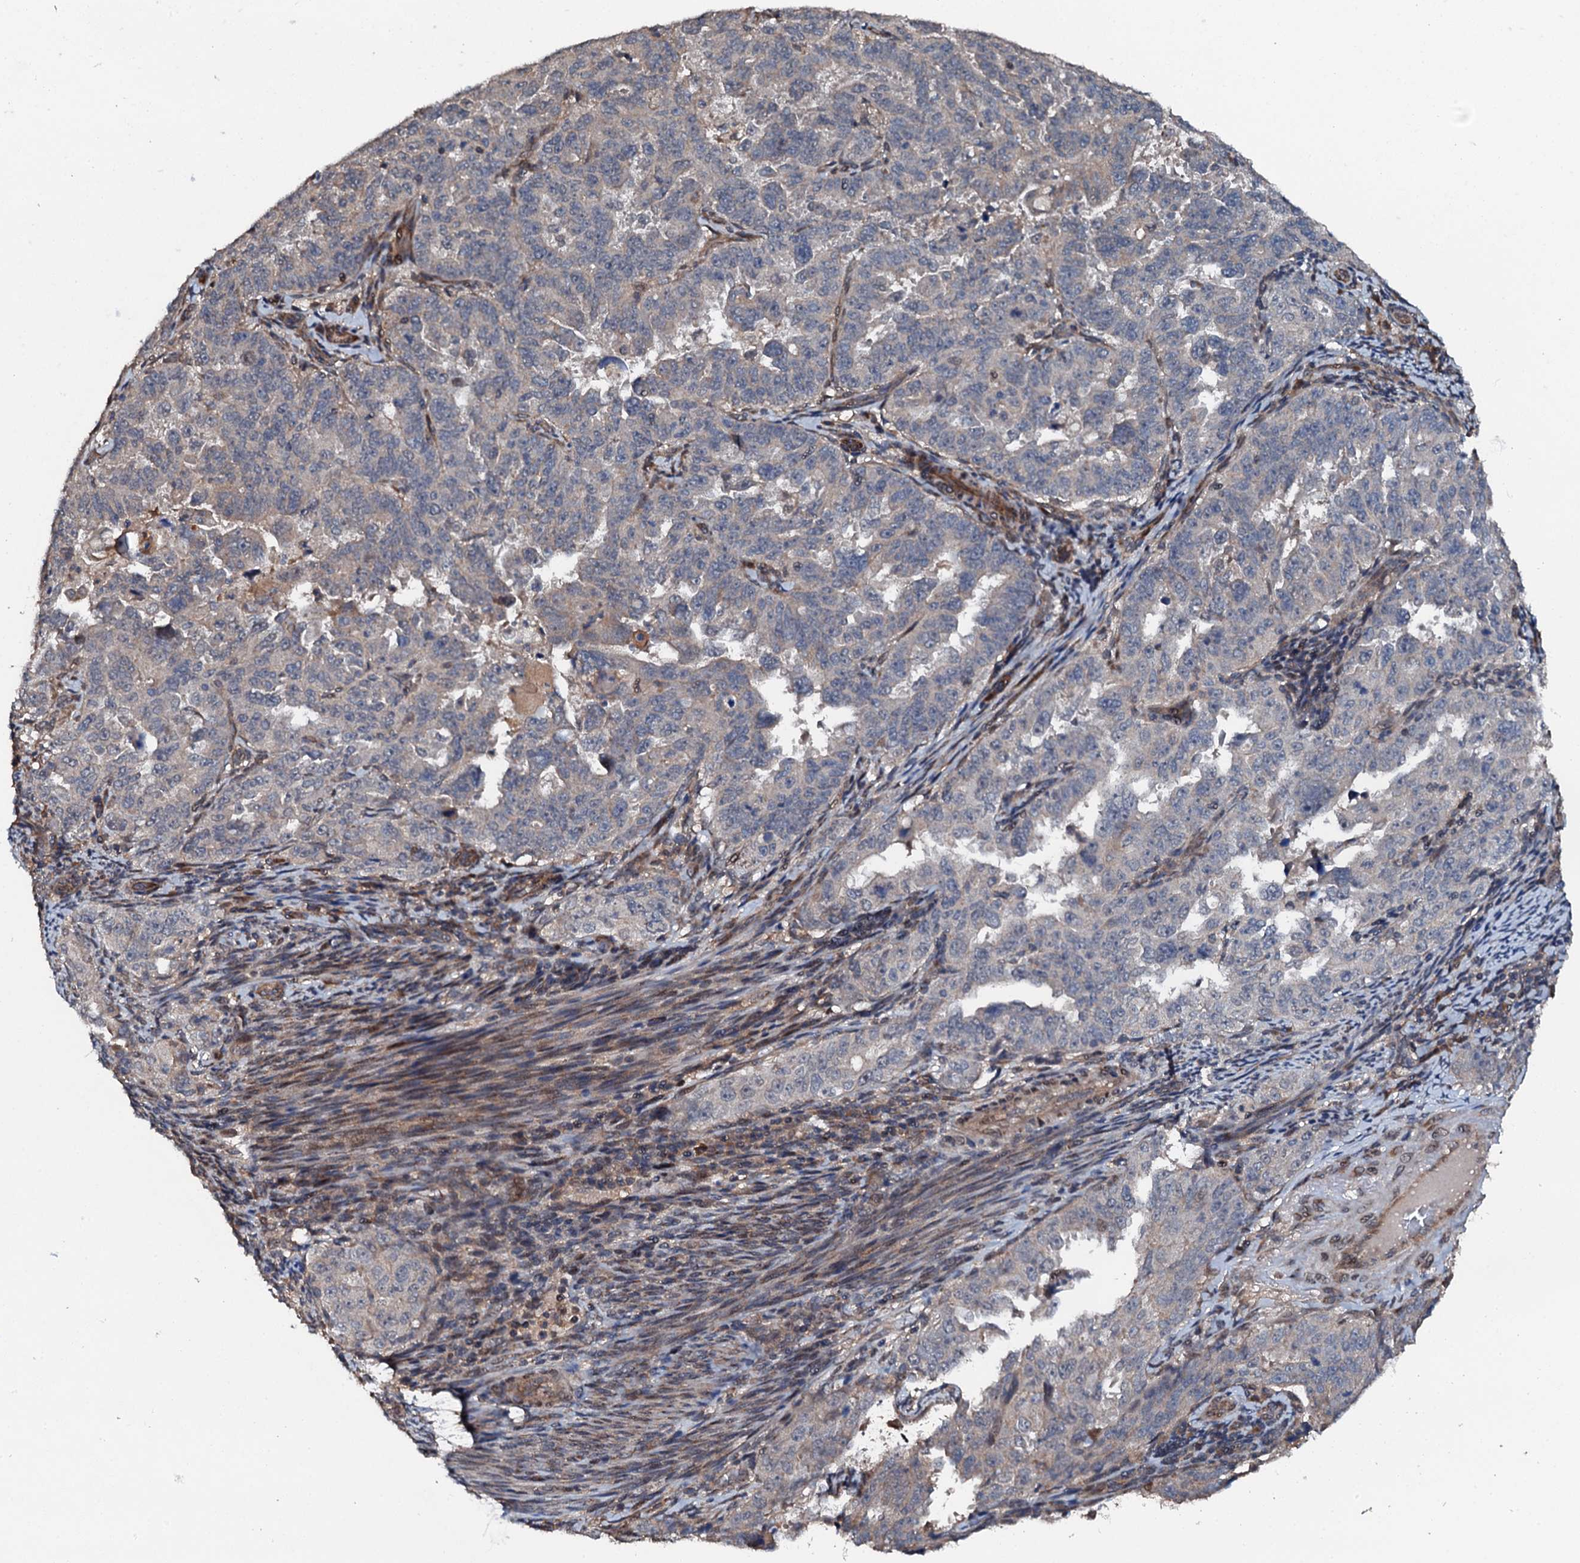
{"staining": {"intensity": "negative", "quantity": "none", "location": "none"}, "tissue": "endometrial cancer", "cell_type": "Tumor cells", "image_type": "cancer", "snomed": [{"axis": "morphology", "description": "Adenocarcinoma, NOS"}, {"axis": "topography", "description": "Endometrium"}], "caption": "A high-resolution micrograph shows immunohistochemistry staining of endometrial adenocarcinoma, which reveals no significant staining in tumor cells.", "gene": "FLYWCH1", "patient": {"sex": "female", "age": 65}}